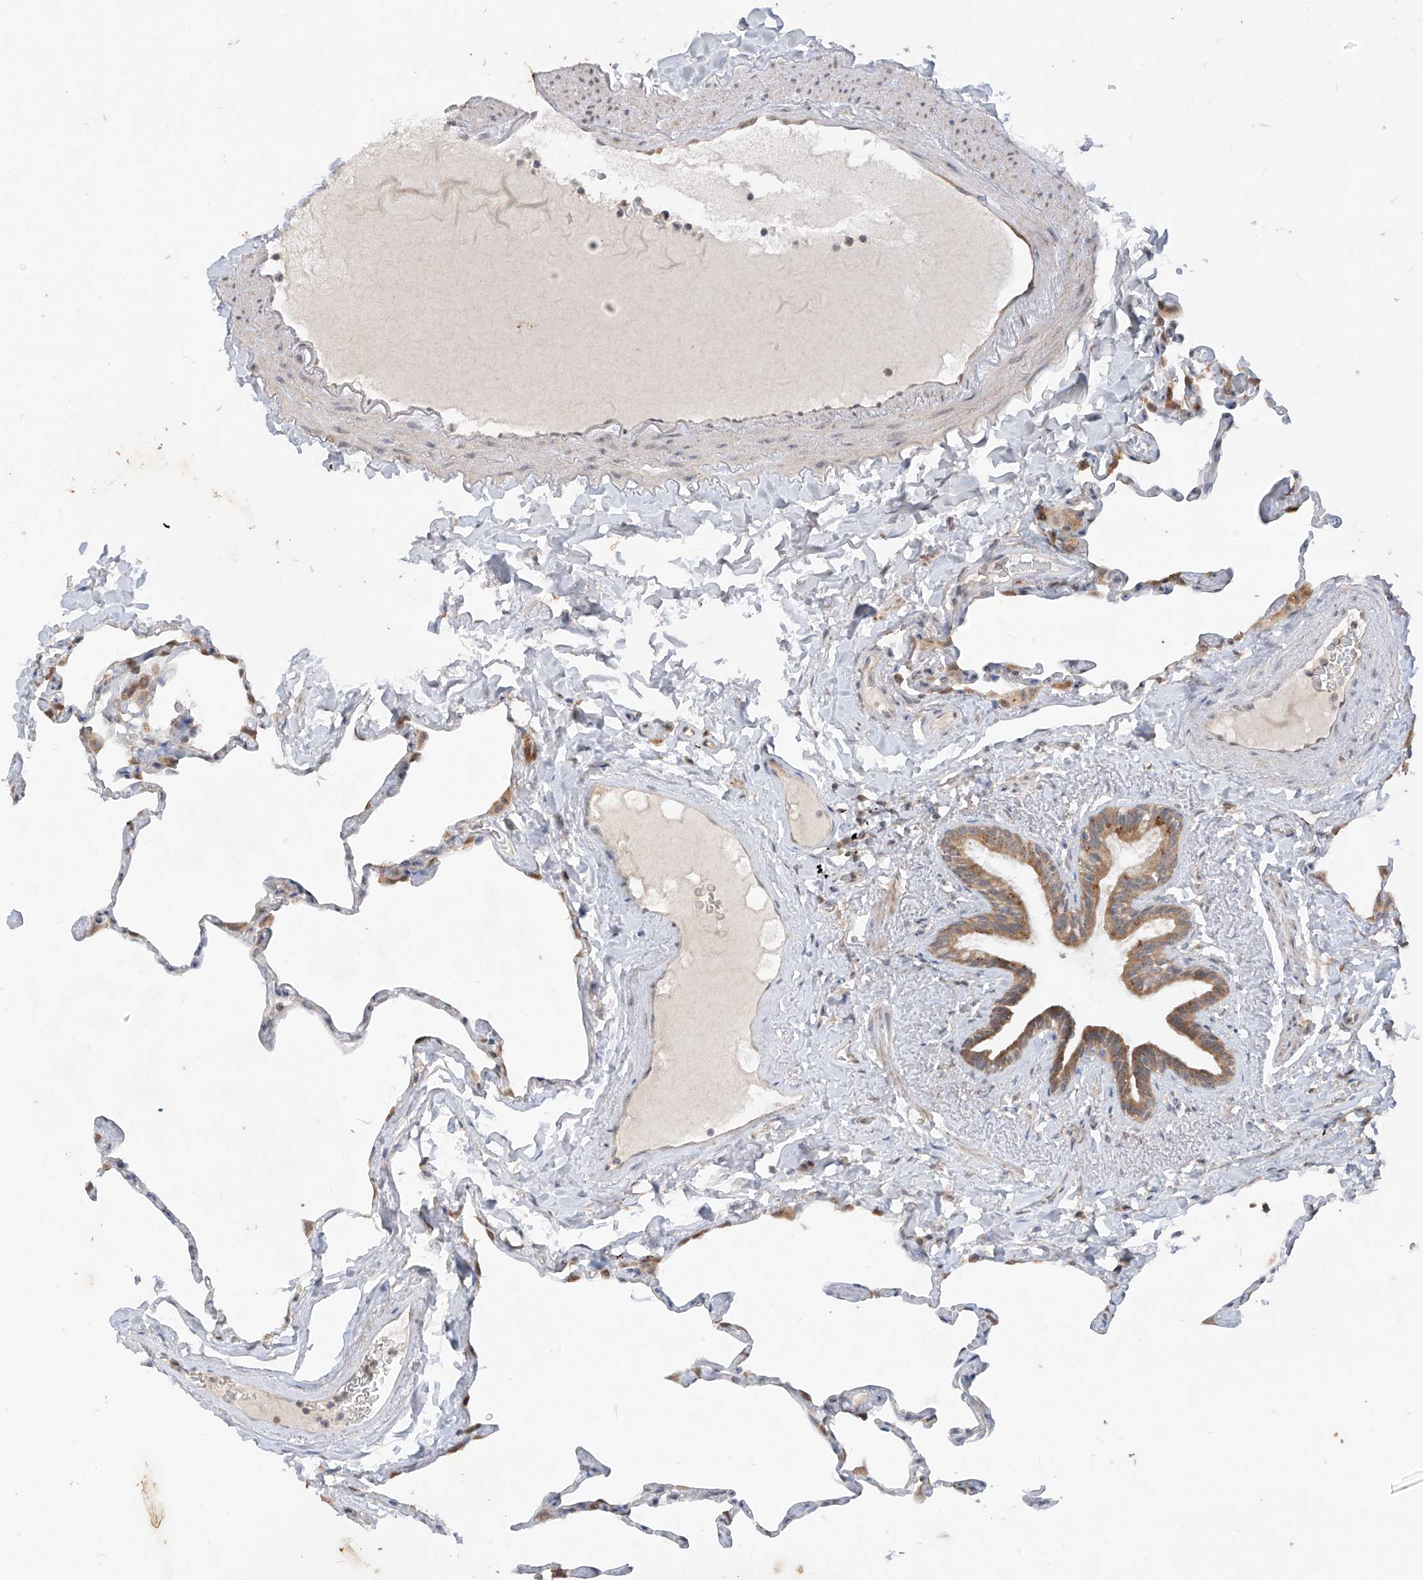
{"staining": {"intensity": "moderate", "quantity": "25%-75%", "location": "cytoplasmic/membranous"}, "tissue": "lung", "cell_type": "Alveolar cells", "image_type": "normal", "snomed": [{"axis": "morphology", "description": "Normal tissue, NOS"}, {"axis": "topography", "description": "Lung"}], "caption": "The immunohistochemical stain highlights moderate cytoplasmic/membranous staining in alveolar cells of benign lung. Immunohistochemistry (ihc) stains the protein in brown and the nuclei are stained blue.", "gene": "MTUS2", "patient": {"sex": "male", "age": 65}}